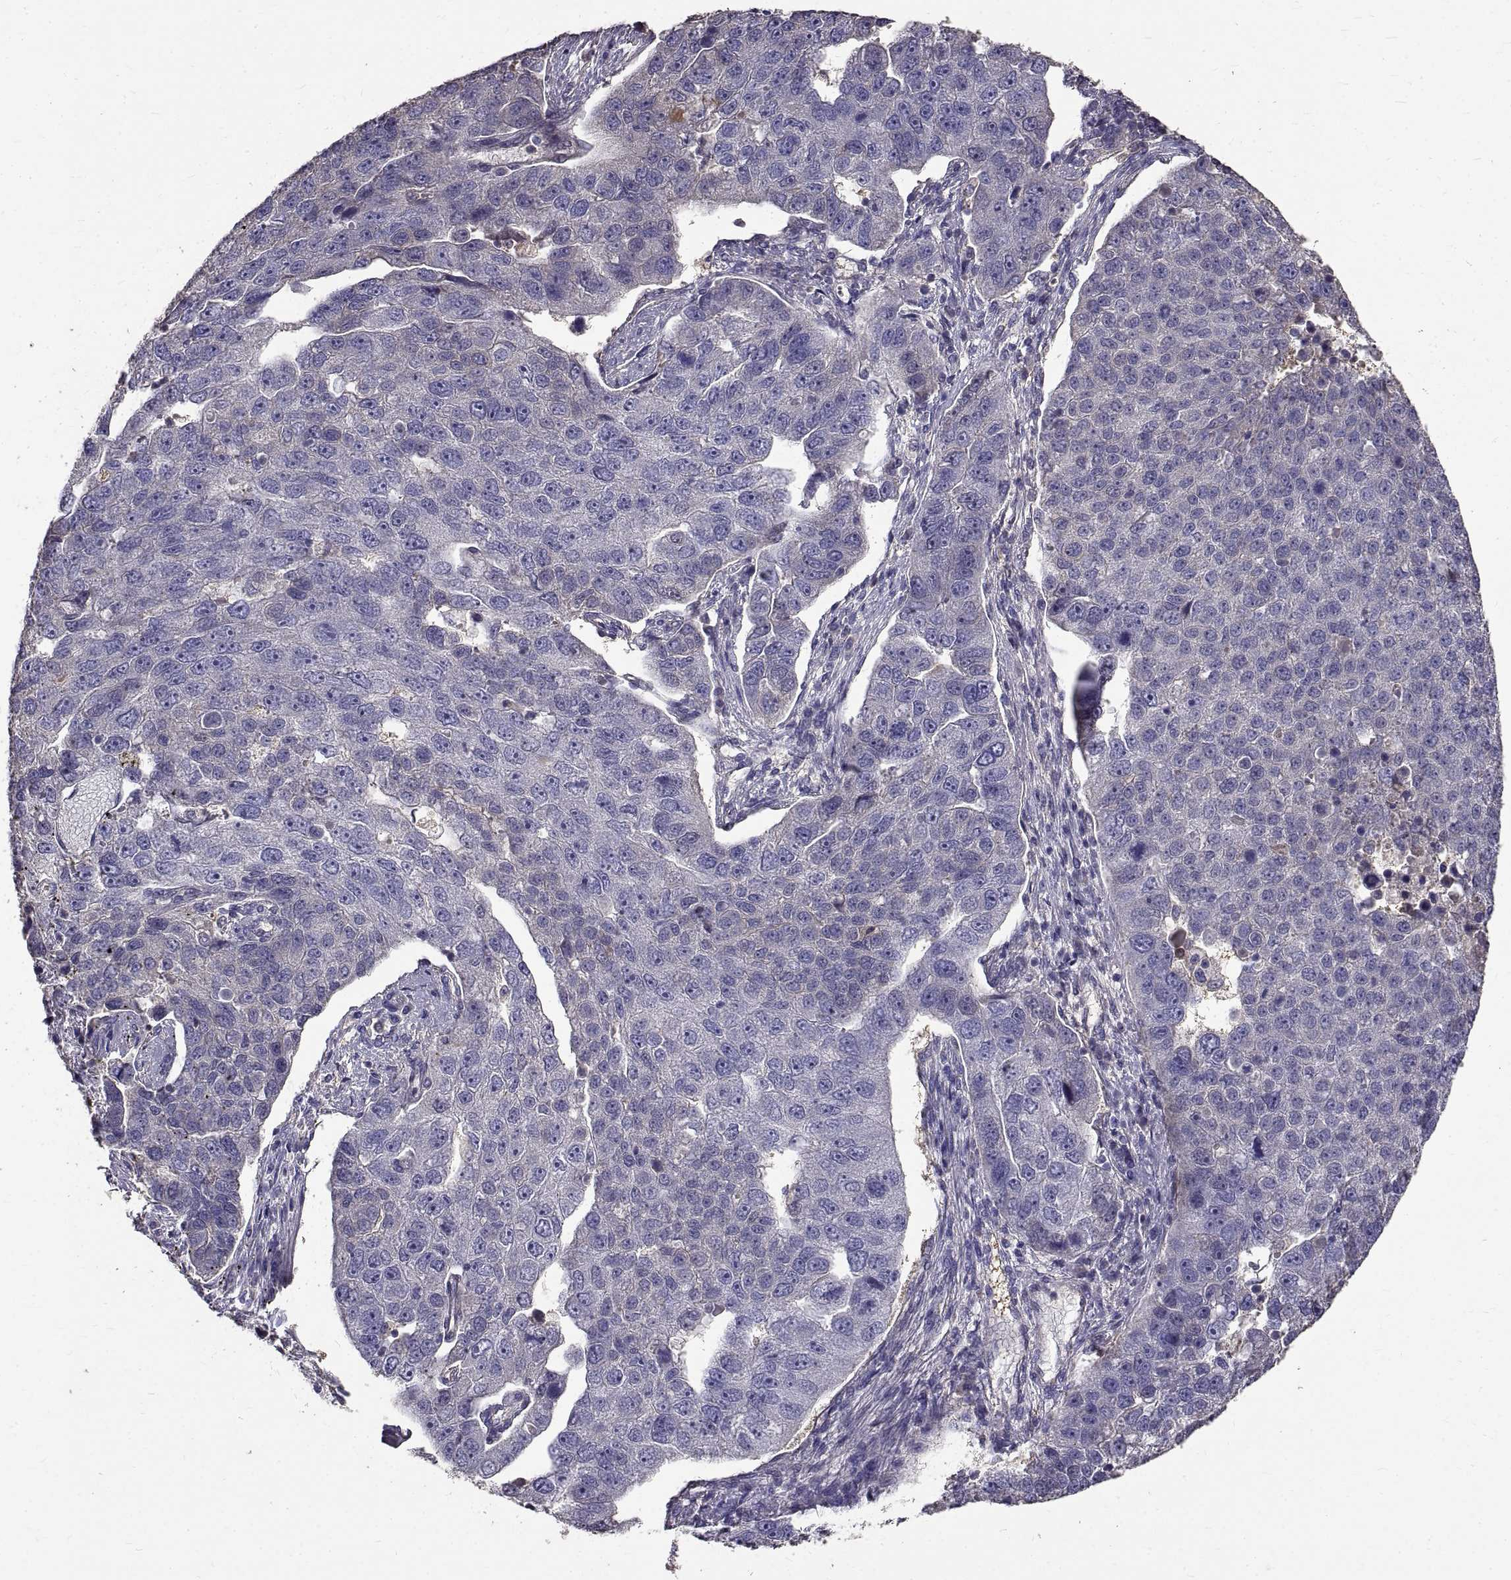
{"staining": {"intensity": "negative", "quantity": "none", "location": "none"}, "tissue": "pancreatic cancer", "cell_type": "Tumor cells", "image_type": "cancer", "snomed": [{"axis": "morphology", "description": "Adenocarcinoma, NOS"}, {"axis": "topography", "description": "Pancreas"}], "caption": "A high-resolution image shows immunohistochemistry staining of pancreatic adenocarcinoma, which demonstrates no significant staining in tumor cells.", "gene": "PEA15", "patient": {"sex": "female", "age": 61}}